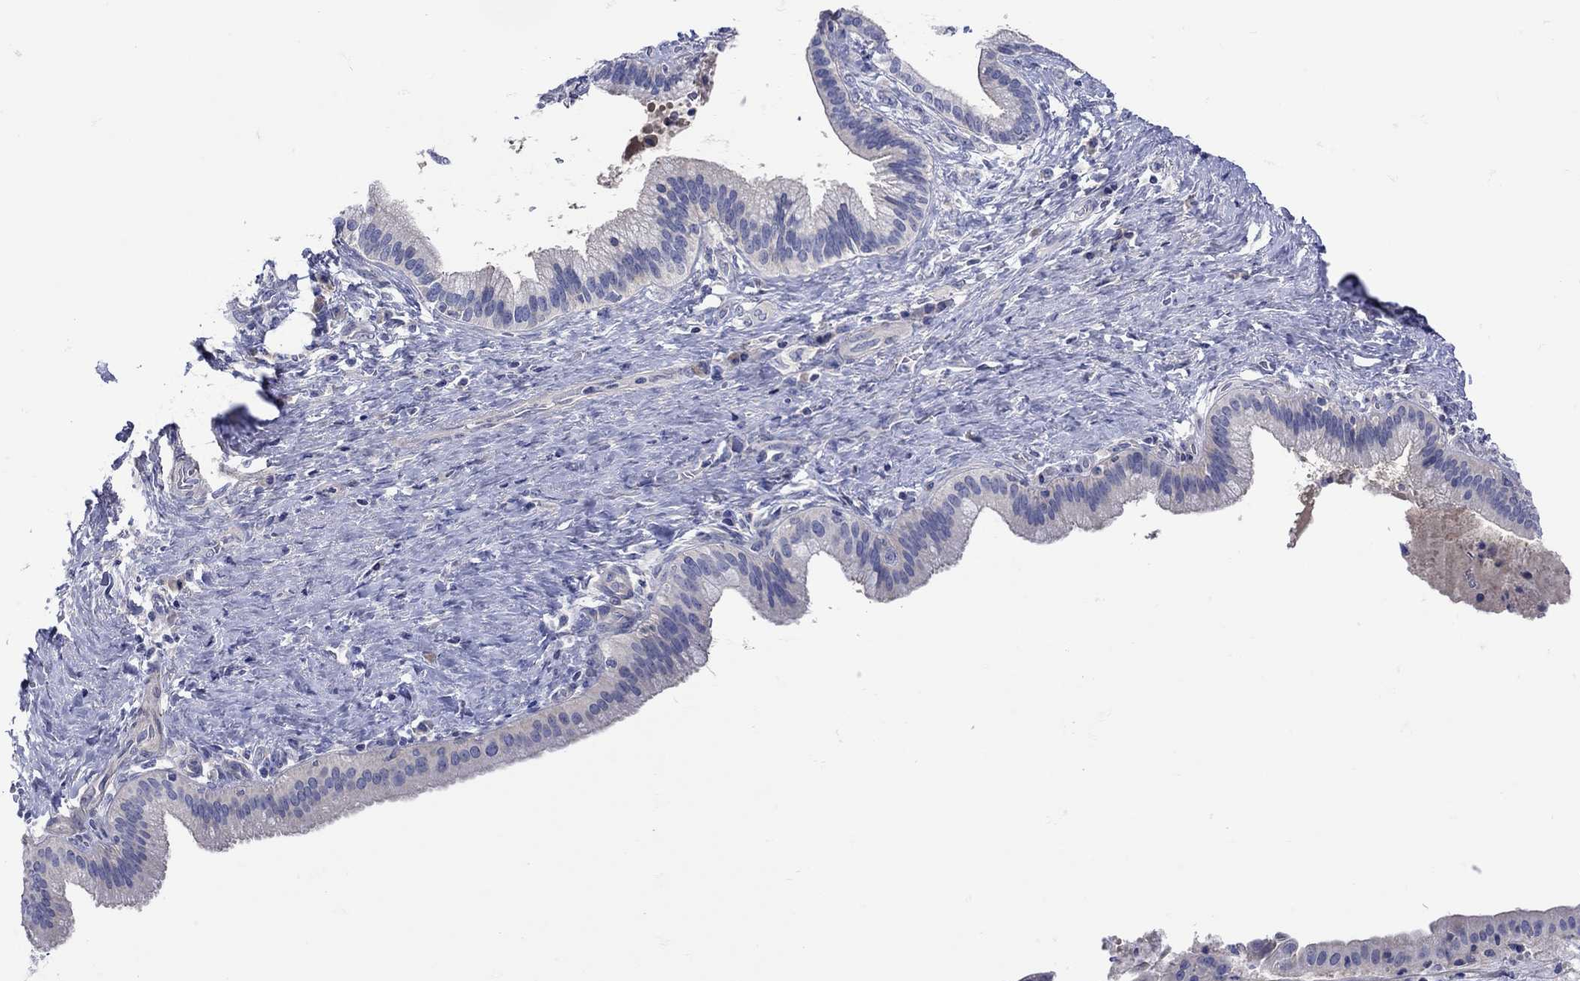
{"staining": {"intensity": "negative", "quantity": "none", "location": "none"}, "tissue": "liver cancer", "cell_type": "Tumor cells", "image_type": "cancer", "snomed": [{"axis": "morphology", "description": "Cholangiocarcinoma"}, {"axis": "topography", "description": "Liver"}], "caption": "An immunohistochemistry photomicrograph of liver cholangiocarcinoma is shown. There is no staining in tumor cells of liver cholangiocarcinoma. (DAB (3,3'-diaminobenzidine) IHC with hematoxylin counter stain).", "gene": "MSI1", "patient": {"sex": "female", "age": 73}}